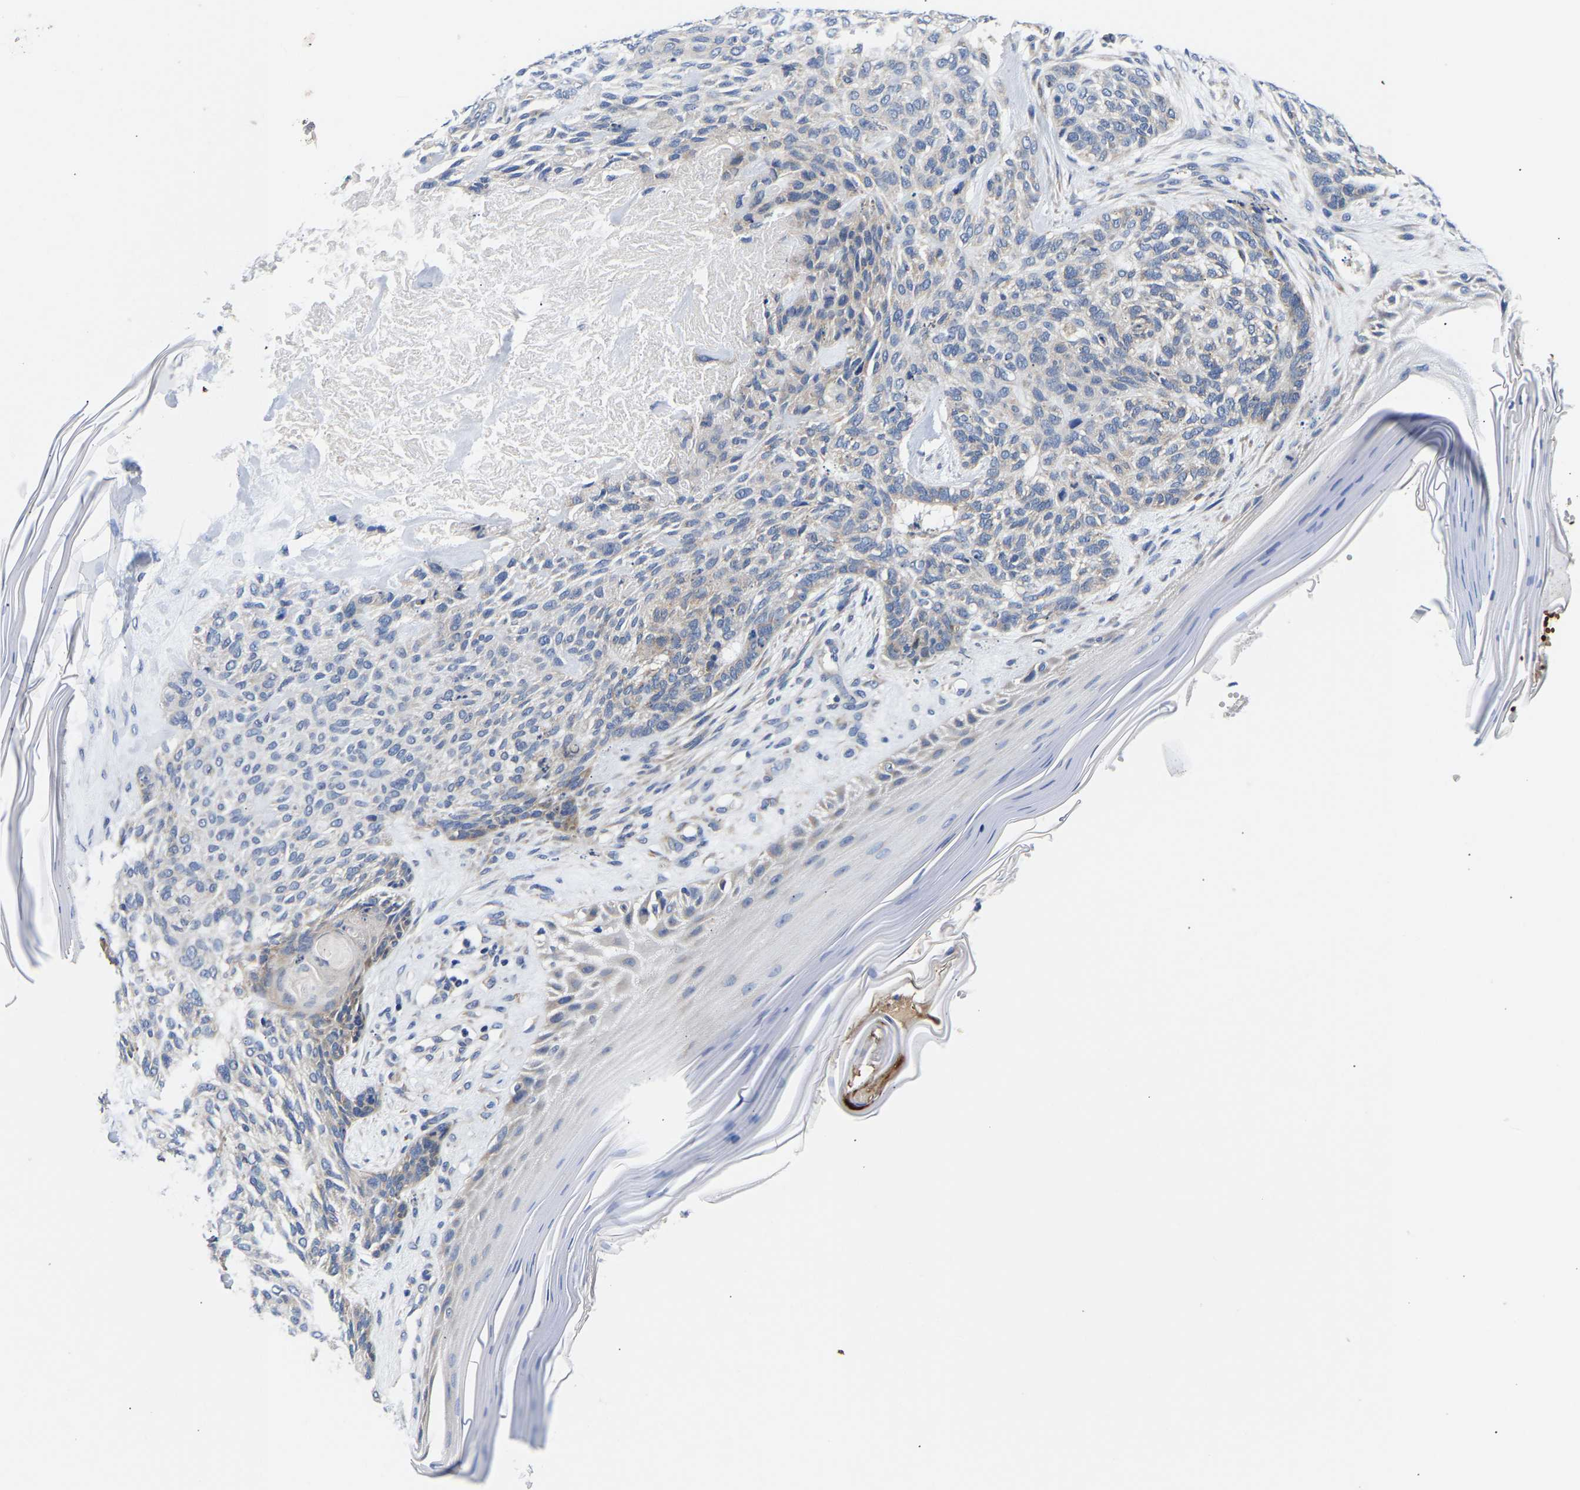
{"staining": {"intensity": "weak", "quantity": "<25%", "location": "cytoplasmic/membranous"}, "tissue": "skin cancer", "cell_type": "Tumor cells", "image_type": "cancer", "snomed": [{"axis": "morphology", "description": "Basal cell carcinoma"}, {"axis": "topography", "description": "Skin"}], "caption": "High power microscopy histopathology image of an IHC micrograph of skin cancer (basal cell carcinoma), revealing no significant staining in tumor cells. Brightfield microscopy of immunohistochemistry (IHC) stained with DAB (3,3'-diaminobenzidine) (brown) and hematoxylin (blue), captured at high magnification.", "gene": "RINT1", "patient": {"sex": "male", "age": 55}}